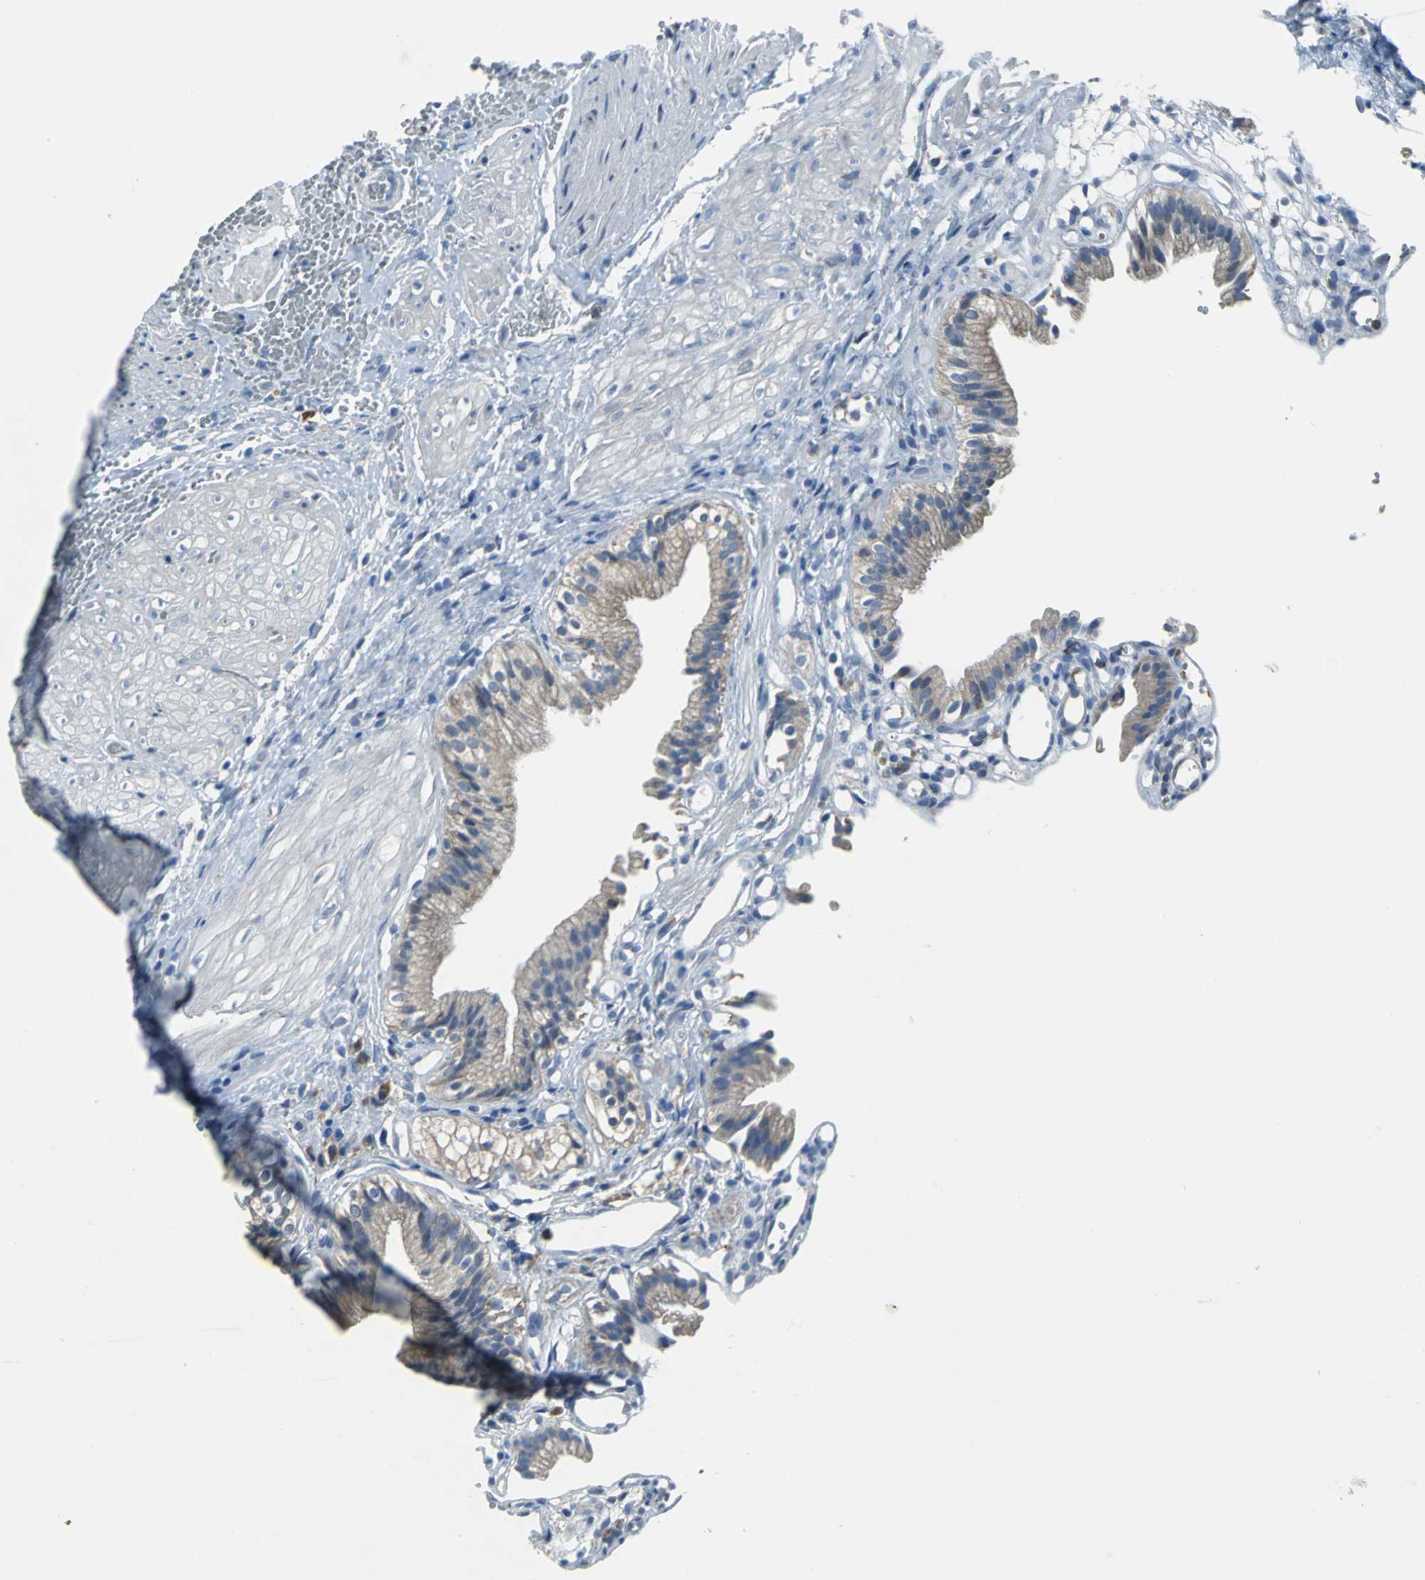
{"staining": {"intensity": "moderate", "quantity": ">75%", "location": "cytoplasmic/membranous"}, "tissue": "gallbladder", "cell_type": "Glandular cells", "image_type": "normal", "snomed": [{"axis": "morphology", "description": "Normal tissue, NOS"}, {"axis": "topography", "description": "Gallbladder"}], "caption": "A histopathology image of gallbladder stained for a protein exhibits moderate cytoplasmic/membranous brown staining in glandular cells. The staining was performed using DAB to visualize the protein expression in brown, while the nuclei were stained in blue with hematoxylin (Magnification: 20x).", "gene": "EIF5A", "patient": {"sex": "male", "age": 65}}